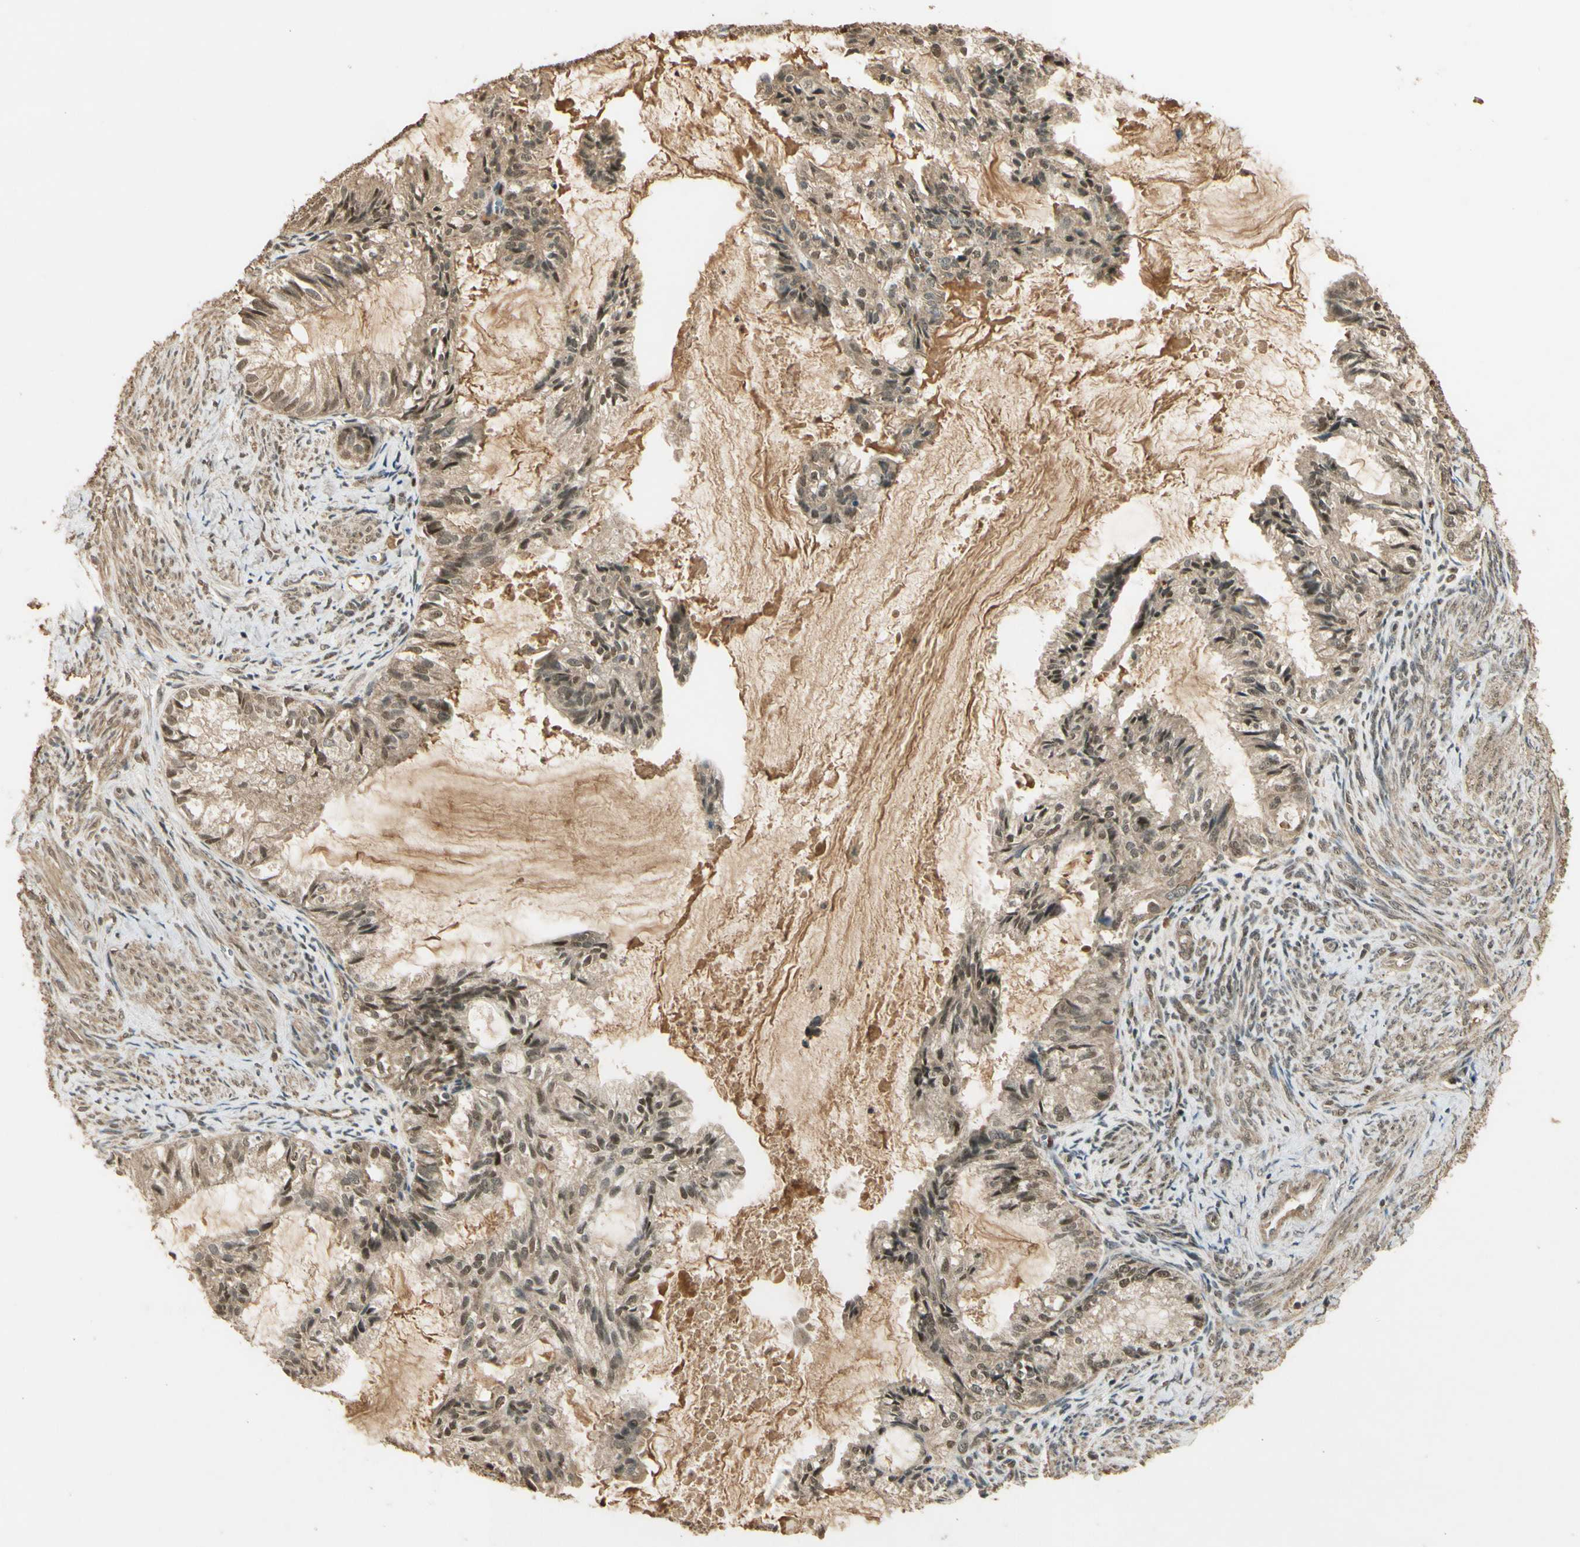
{"staining": {"intensity": "moderate", "quantity": ">75%", "location": "nuclear"}, "tissue": "cervical cancer", "cell_type": "Tumor cells", "image_type": "cancer", "snomed": [{"axis": "morphology", "description": "Normal tissue, NOS"}, {"axis": "morphology", "description": "Adenocarcinoma, NOS"}, {"axis": "topography", "description": "Cervix"}, {"axis": "topography", "description": "Endometrium"}], "caption": "Cervical cancer (adenocarcinoma) was stained to show a protein in brown. There is medium levels of moderate nuclear expression in approximately >75% of tumor cells. (DAB (3,3'-diaminobenzidine) = brown stain, brightfield microscopy at high magnification).", "gene": "GMEB2", "patient": {"sex": "female", "age": 86}}